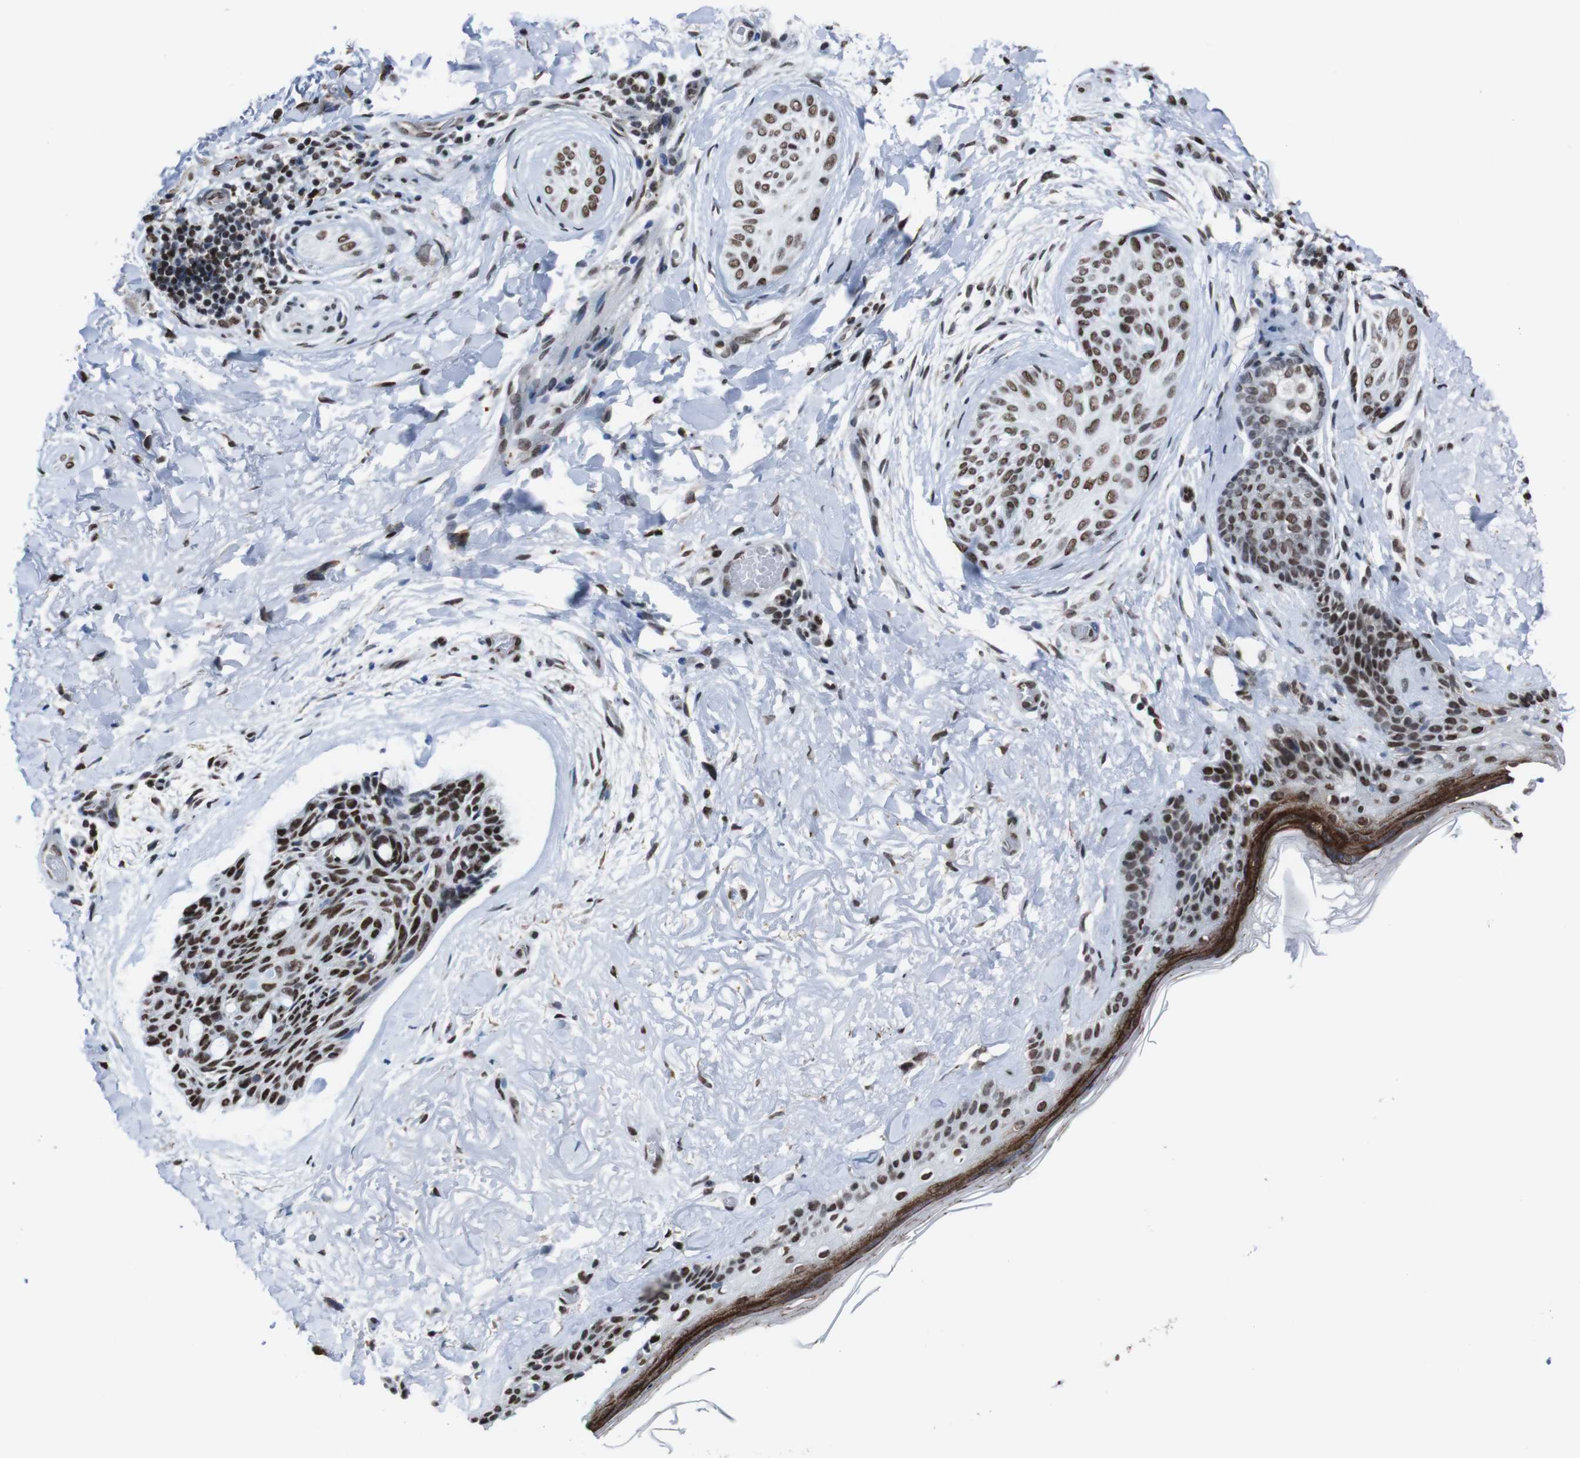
{"staining": {"intensity": "moderate", "quantity": ">75%", "location": "nuclear"}, "tissue": "skin cancer", "cell_type": "Tumor cells", "image_type": "cancer", "snomed": [{"axis": "morphology", "description": "Normal tissue, NOS"}, {"axis": "morphology", "description": "Basal cell carcinoma"}, {"axis": "topography", "description": "Skin"}], "caption": "Immunohistochemistry (IHC) staining of skin cancer, which exhibits medium levels of moderate nuclear expression in approximately >75% of tumor cells indicating moderate nuclear protein expression. The staining was performed using DAB (3,3'-diaminobenzidine) (brown) for protein detection and nuclei were counterstained in hematoxylin (blue).", "gene": "ROMO1", "patient": {"sex": "female", "age": 71}}